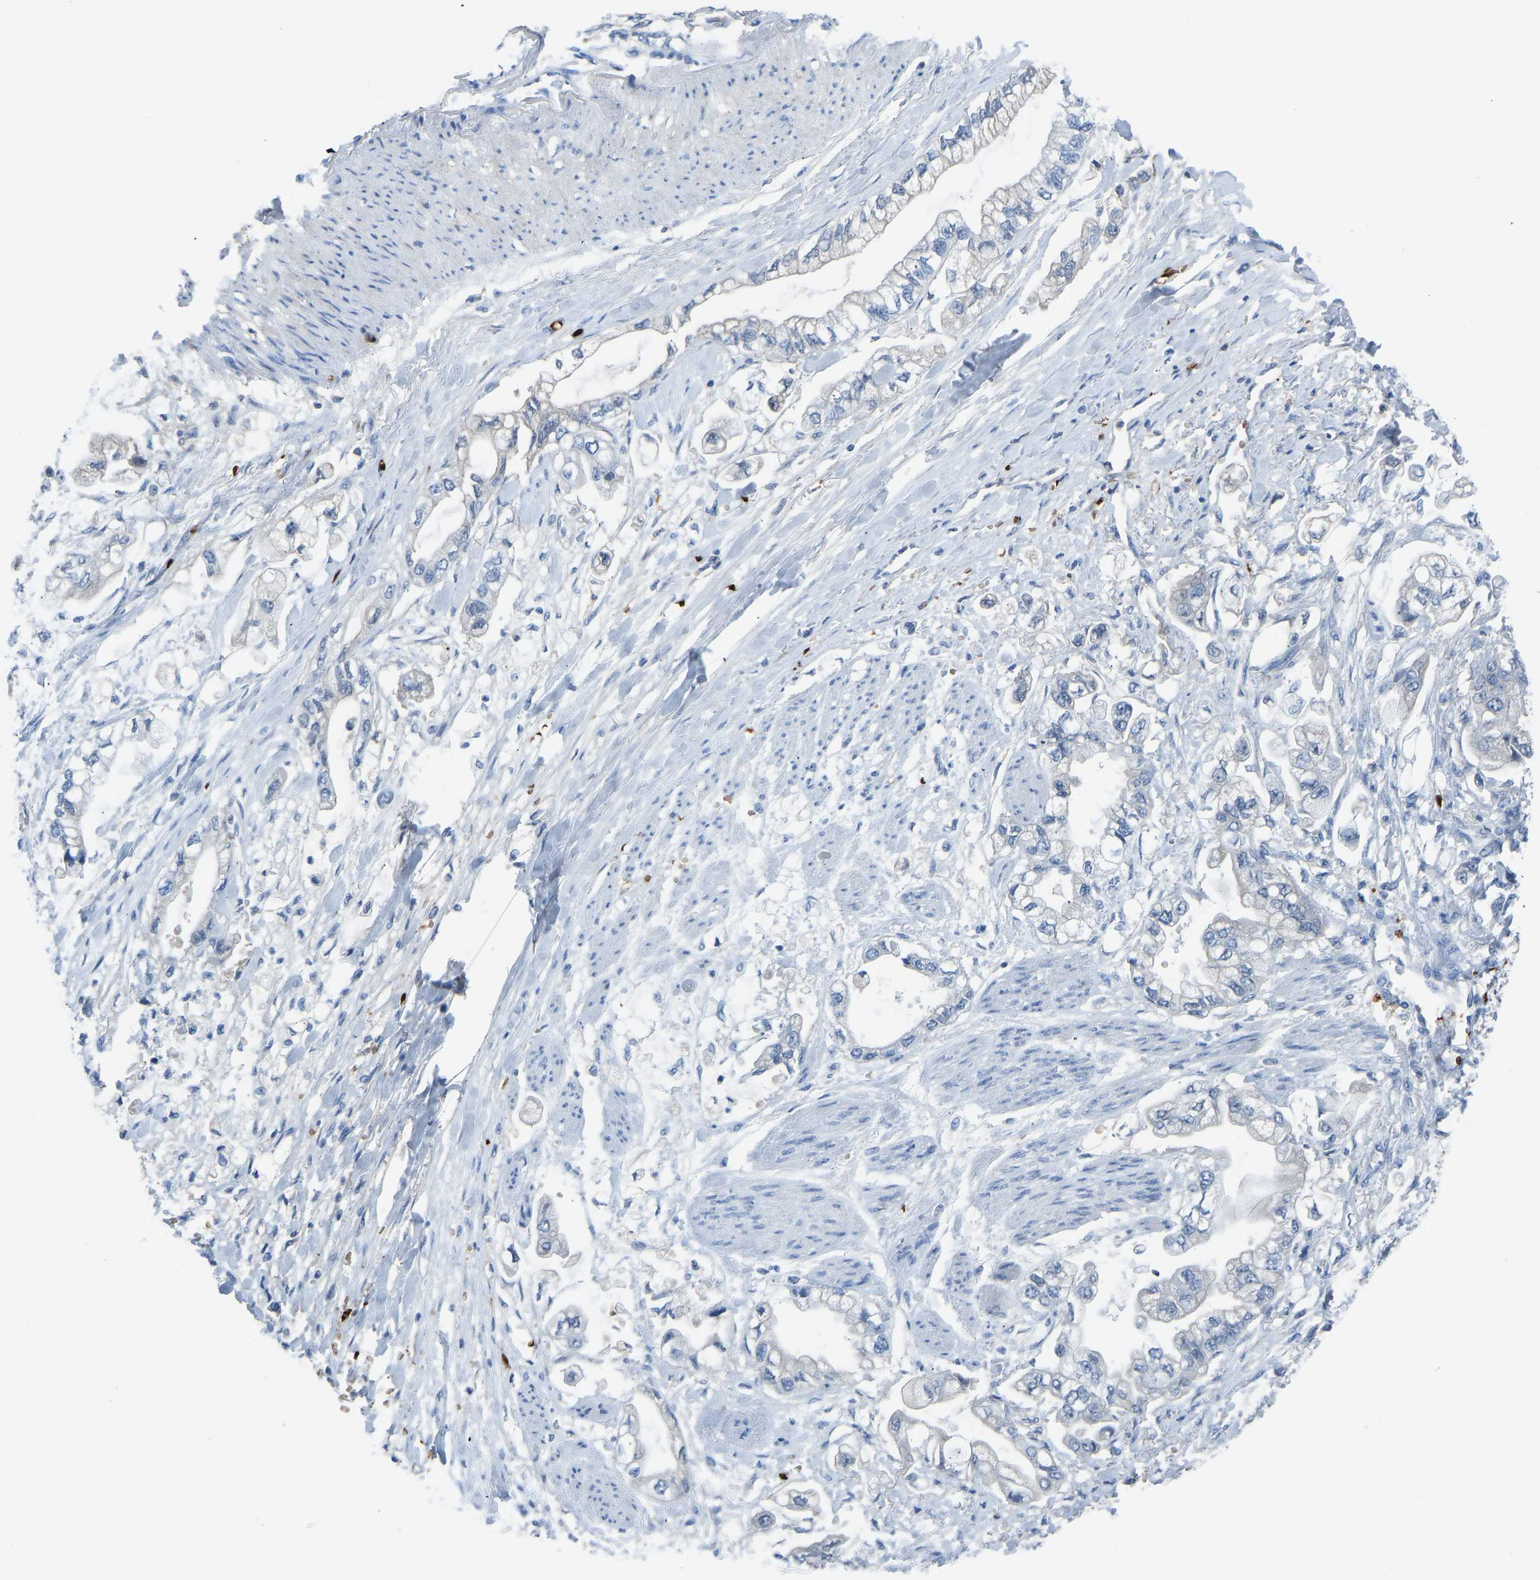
{"staining": {"intensity": "negative", "quantity": "none", "location": "none"}, "tissue": "stomach cancer", "cell_type": "Tumor cells", "image_type": "cancer", "snomed": [{"axis": "morphology", "description": "Normal tissue, NOS"}, {"axis": "morphology", "description": "Adenocarcinoma, NOS"}, {"axis": "topography", "description": "Stomach"}], "caption": "Protein analysis of stomach cancer (adenocarcinoma) shows no significant positivity in tumor cells.", "gene": "PIGS", "patient": {"sex": "male", "age": 62}}